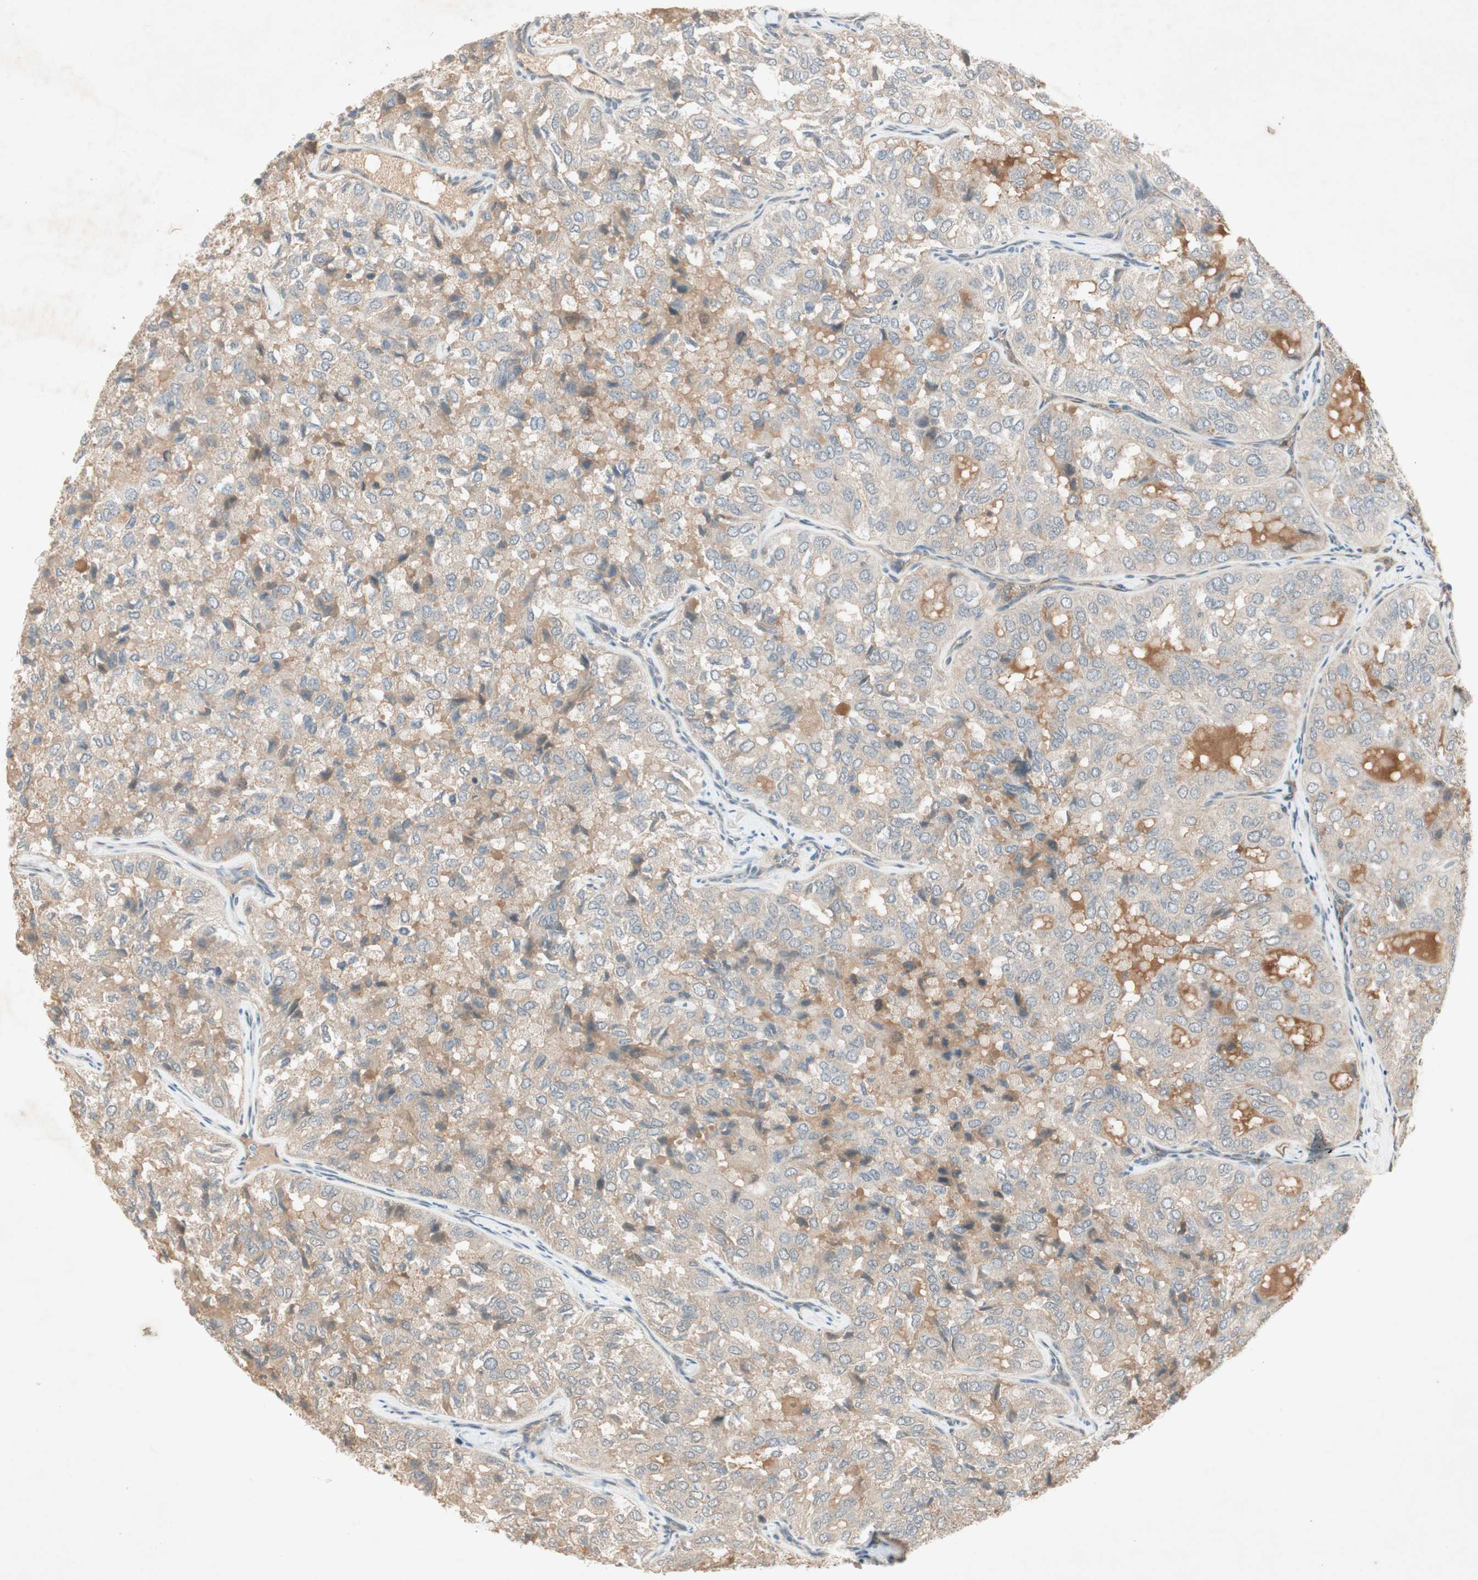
{"staining": {"intensity": "weak", "quantity": "25%-75%", "location": "cytoplasmic/membranous"}, "tissue": "thyroid cancer", "cell_type": "Tumor cells", "image_type": "cancer", "snomed": [{"axis": "morphology", "description": "Follicular adenoma carcinoma, NOS"}, {"axis": "topography", "description": "Thyroid gland"}], "caption": "Immunohistochemistry (IHC) image of human follicular adenoma carcinoma (thyroid) stained for a protein (brown), which exhibits low levels of weak cytoplasmic/membranous expression in approximately 25%-75% of tumor cells.", "gene": "RNGTT", "patient": {"sex": "male", "age": 75}}